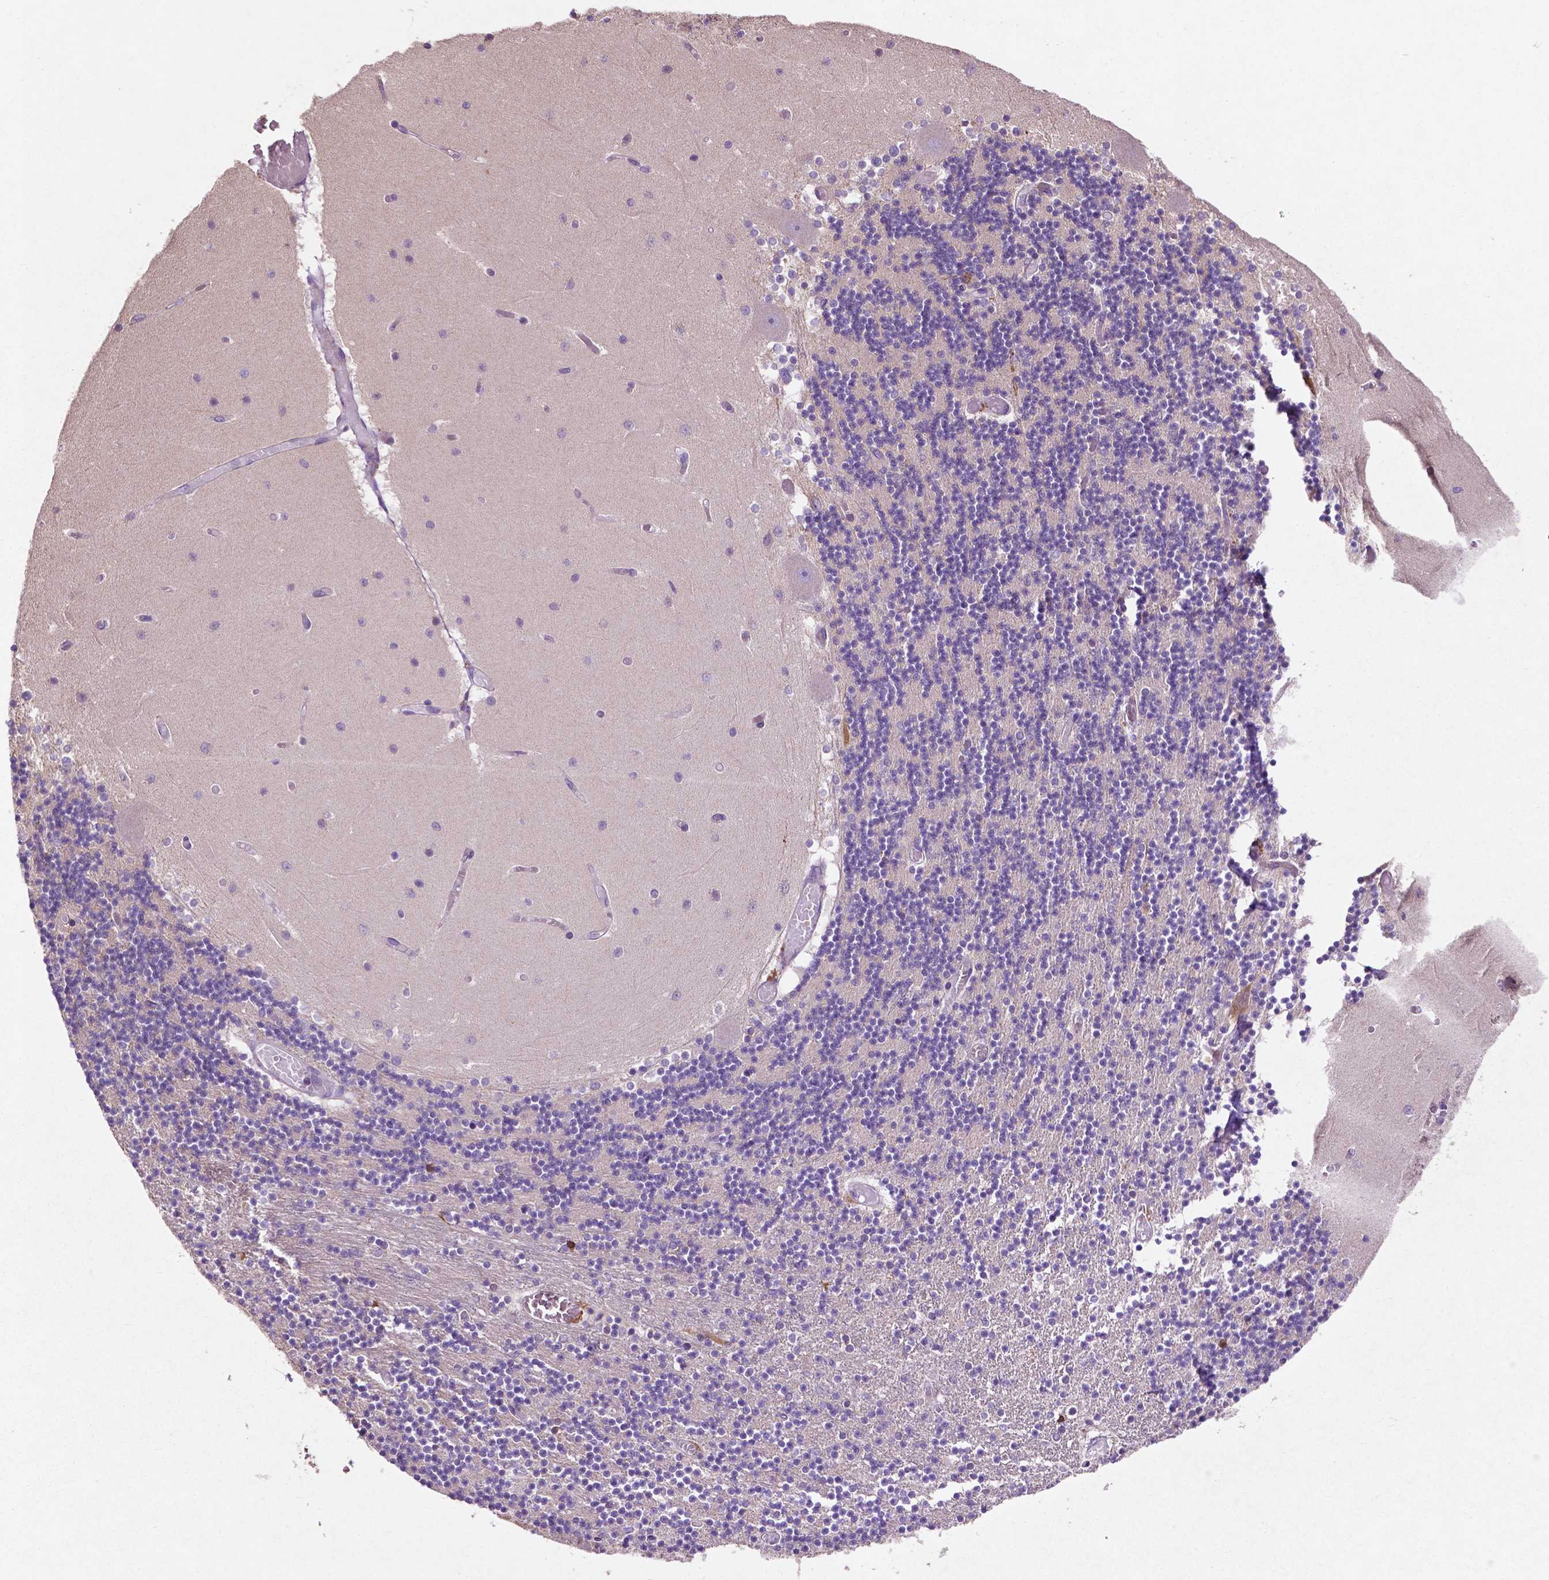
{"staining": {"intensity": "negative", "quantity": "none", "location": "none"}, "tissue": "cerebellum", "cell_type": "Cells in granular layer", "image_type": "normal", "snomed": [{"axis": "morphology", "description": "Normal tissue, NOS"}, {"axis": "topography", "description": "Cerebellum"}], "caption": "The histopathology image demonstrates no staining of cells in granular layer in unremarkable cerebellum.", "gene": "MBTPS1", "patient": {"sex": "female", "age": 28}}